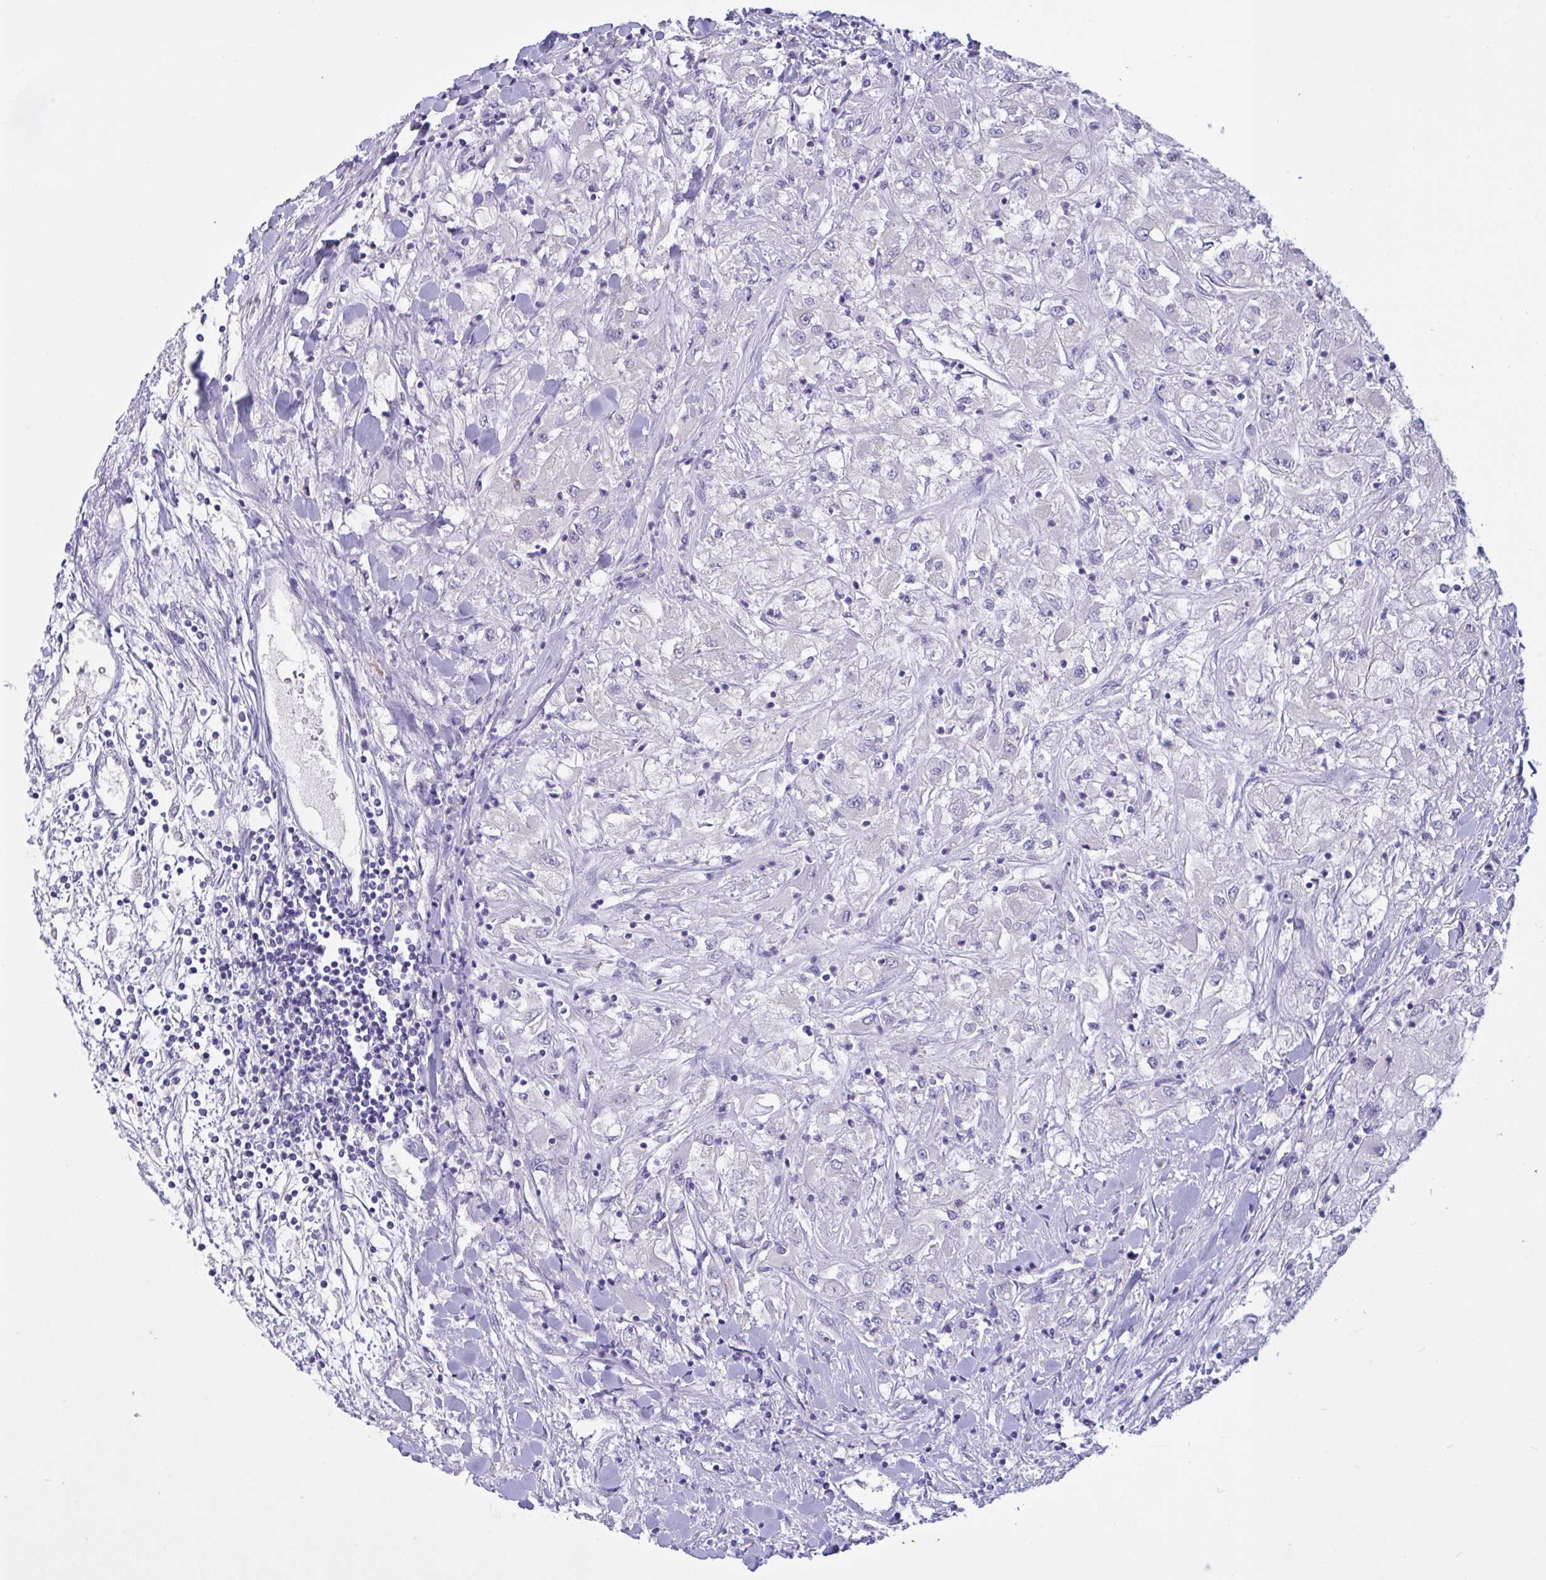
{"staining": {"intensity": "negative", "quantity": "none", "location": "none"}, "tissue": "renal cancer", "cell_type": "Tumor cells", "image_type": "cancer", "snomed": [{"axis": "morphology", "description": "Adenocarcinoma, NOS"}, {"axis": "topography", "description": "Kidney"}], "caption": "There is no significant staining in tumor cells of renal adenocarcinoma.", "gene": "SLC66A1", "patient": {"sex": "male", "age": 80}}